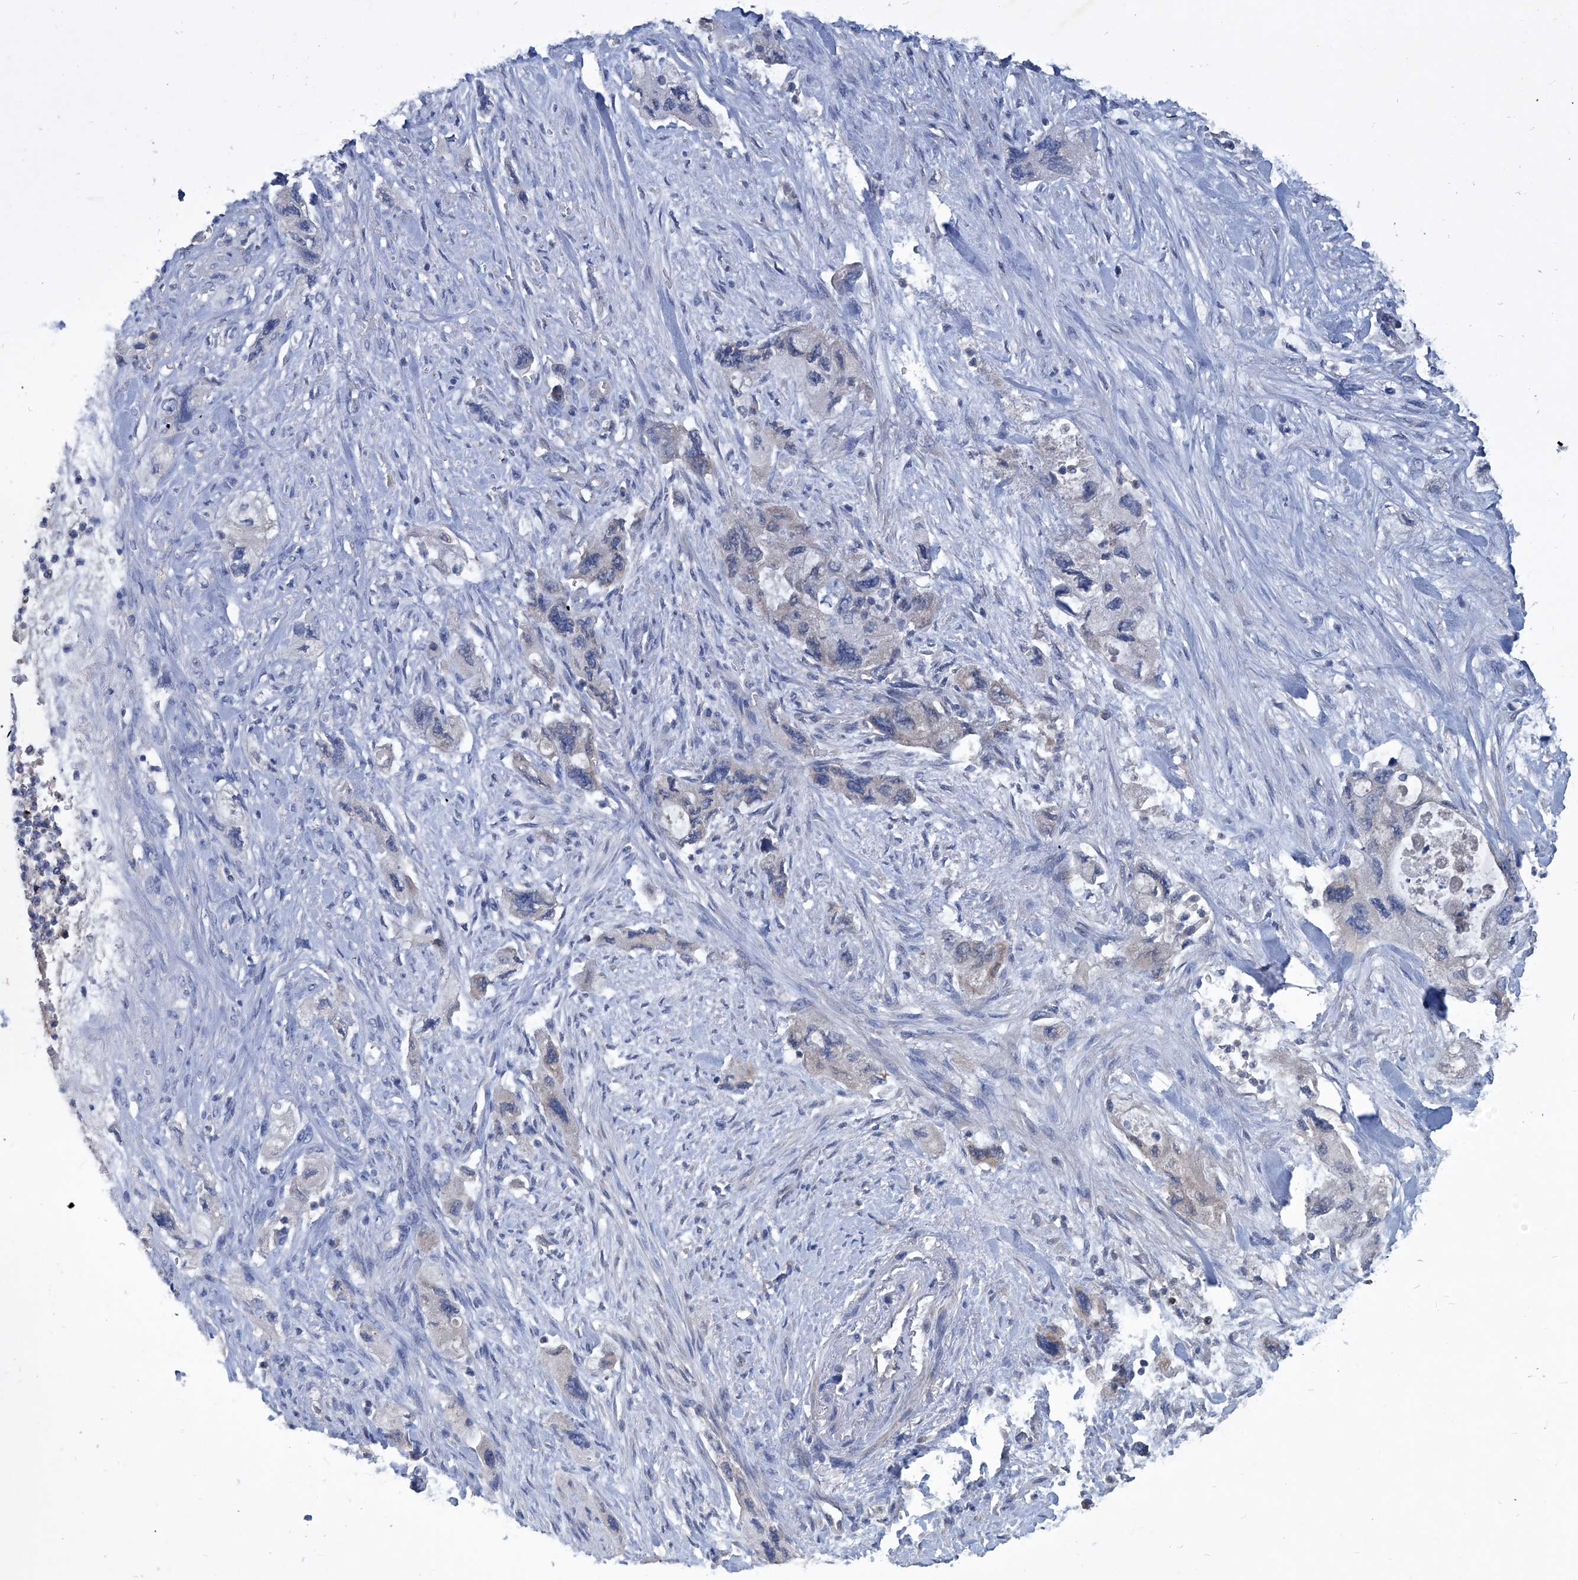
{"staining": {"intensity": "negative", "quantity": "none", "location": "none"}, "tissue": "pancreatic cancer", "cell_type": "Tumor cells", "image_type": "cancer", "snomed": [{"axis": "morphology", "description": "Adenocarcinoma, NOS"}, {"axis": "topography", "description": "Pancreas"}], "caption": "The photomicrograph exhibits no significant expression in tumor cells of adenocarcinoma (pancreatic).", "gene": "MTARC1", "patient": {"sex": "female", "age": 73}}